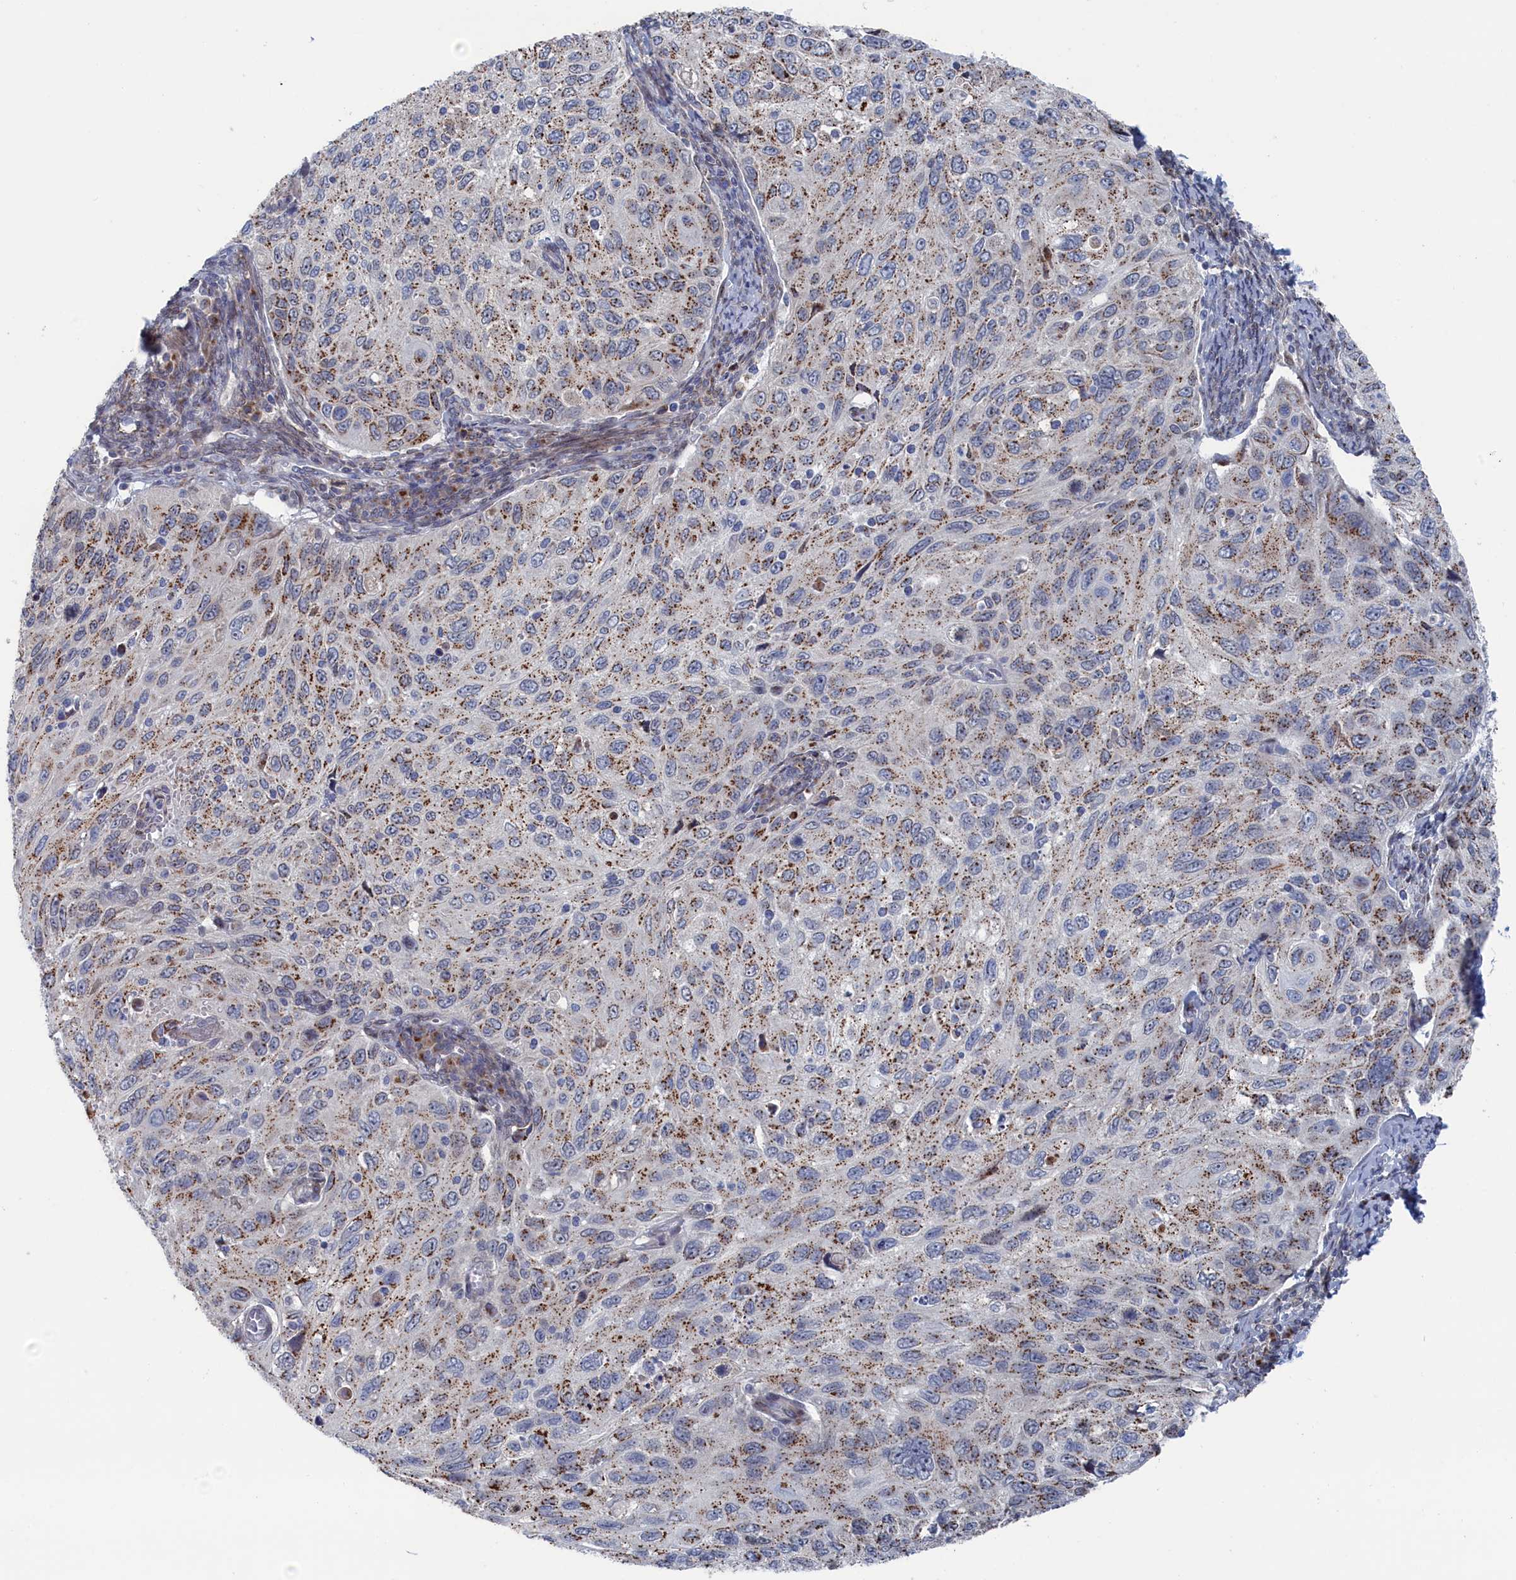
{"staining": {"intensity": "moderate", "quantity": "25%-75%", "location": "cytoplasmic/membranous"}, "tissue": "cervical cancer", "cell_type": "Tumor cells", "image_type": "cancer", "snomed": [{"axis": "morphology", "description": "Squamous cell carcinoma, NOS"}, {"axis": "topography", "description": "Cervix"}], "caption": "Immunohistochemistry (IHC) image of neoplastic tissue: human cervical cancer stained using IHC reveals medium levels of moderate protein expression localized specifically in the cytoplasmic/membranous of tumor cells, appearing as a cytoplasmic/membranous brown color.", "gene": "IRX1", "patient": {"sex": "female", "age": 70}}